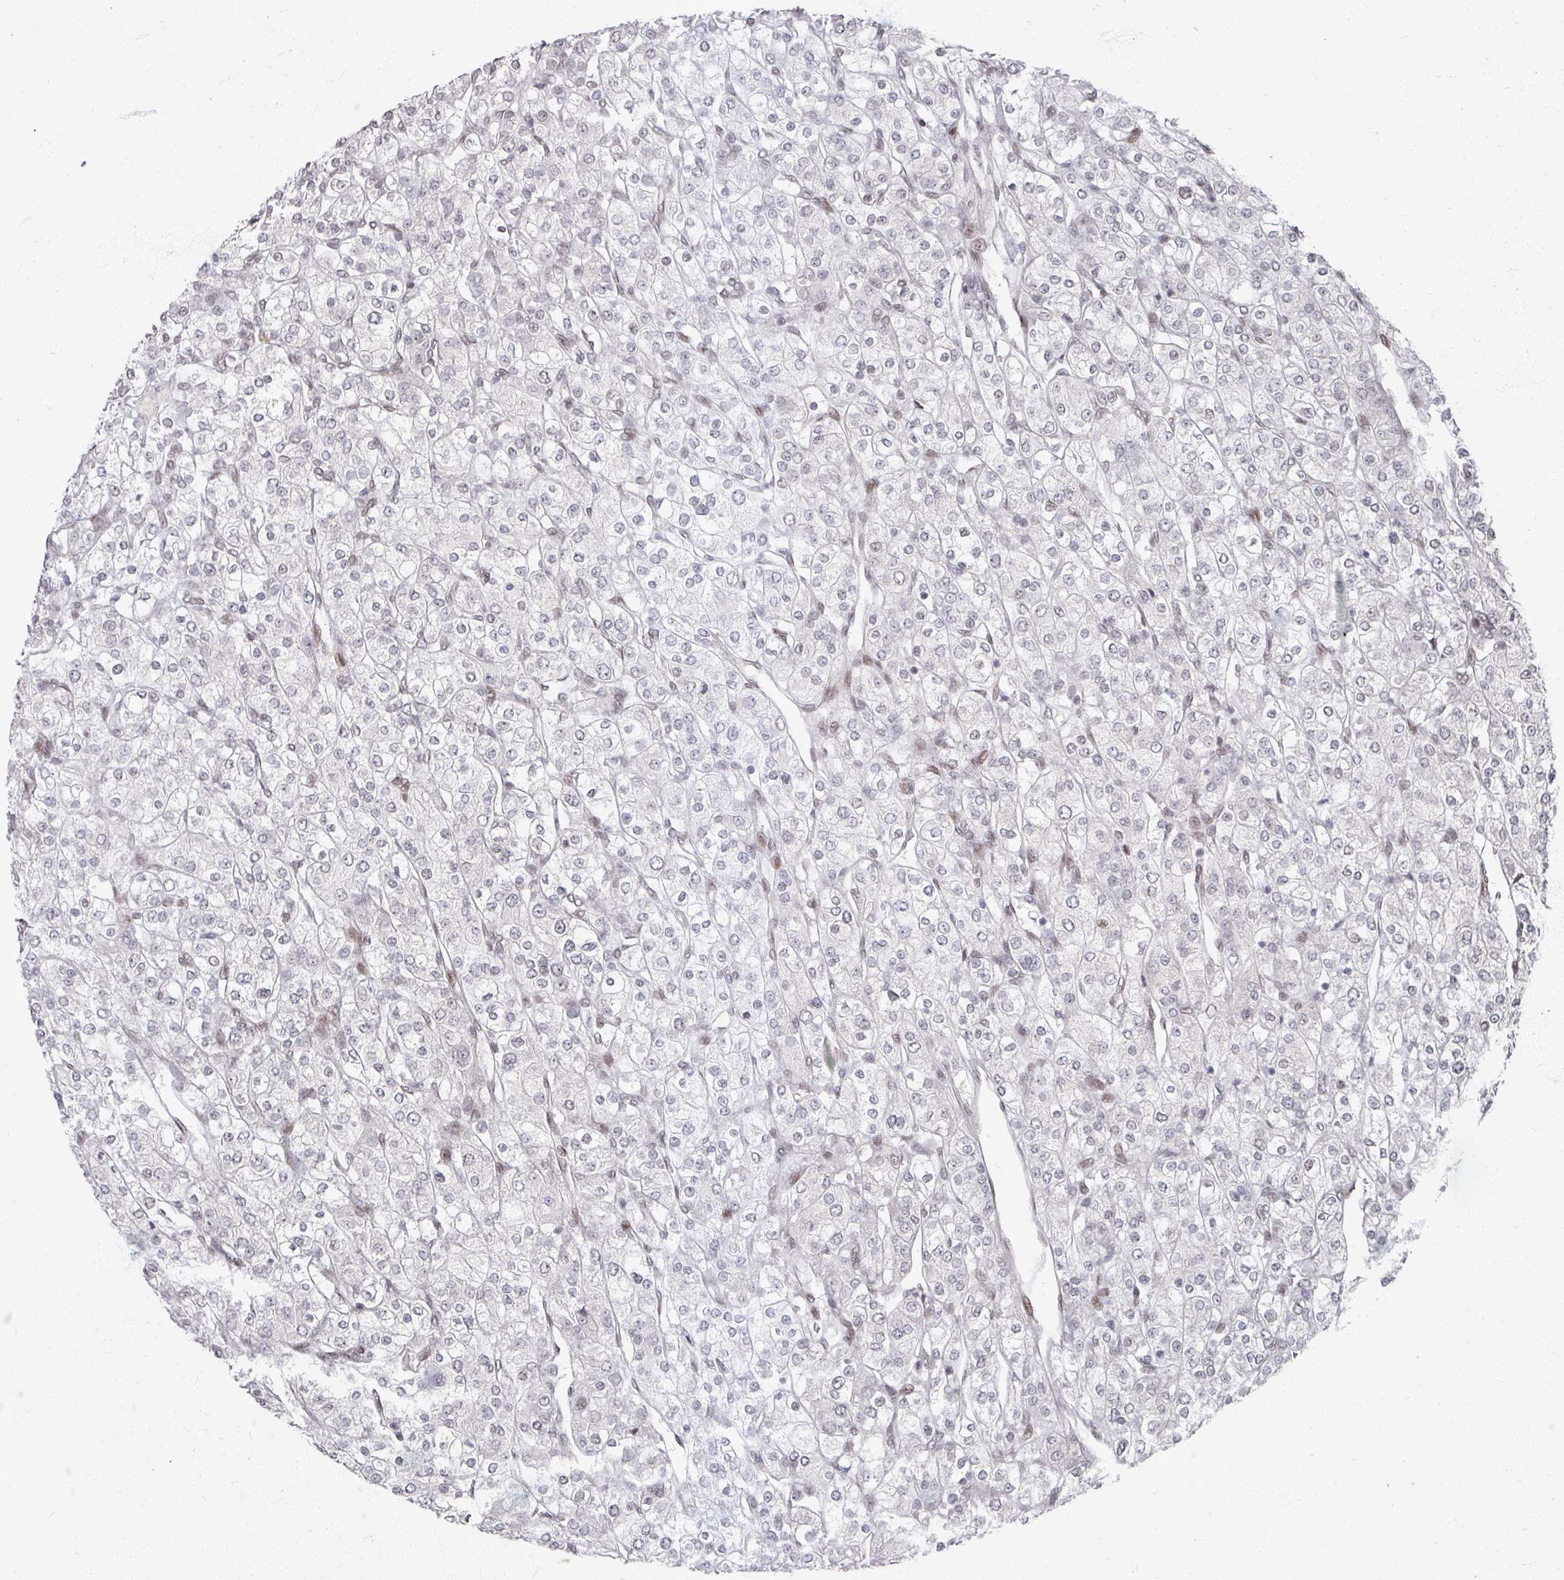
{"staining": {"intensity": "negative", "quantity": "none", "location": "none"}, "tissue": "renal cancer", "cell_type": "Tumor cells", "image_type": "cancer", "snomed": [{"axis": "morphology", "description": "Adenocarcinoma, NOS"}, {"axis": "topography", "description": "Kidney"}], "caption": "Tumor cells show no significant protein expression in renal cancer.", "gene": "PSKH1", "patient": {"sex": "male", "age": 80}}